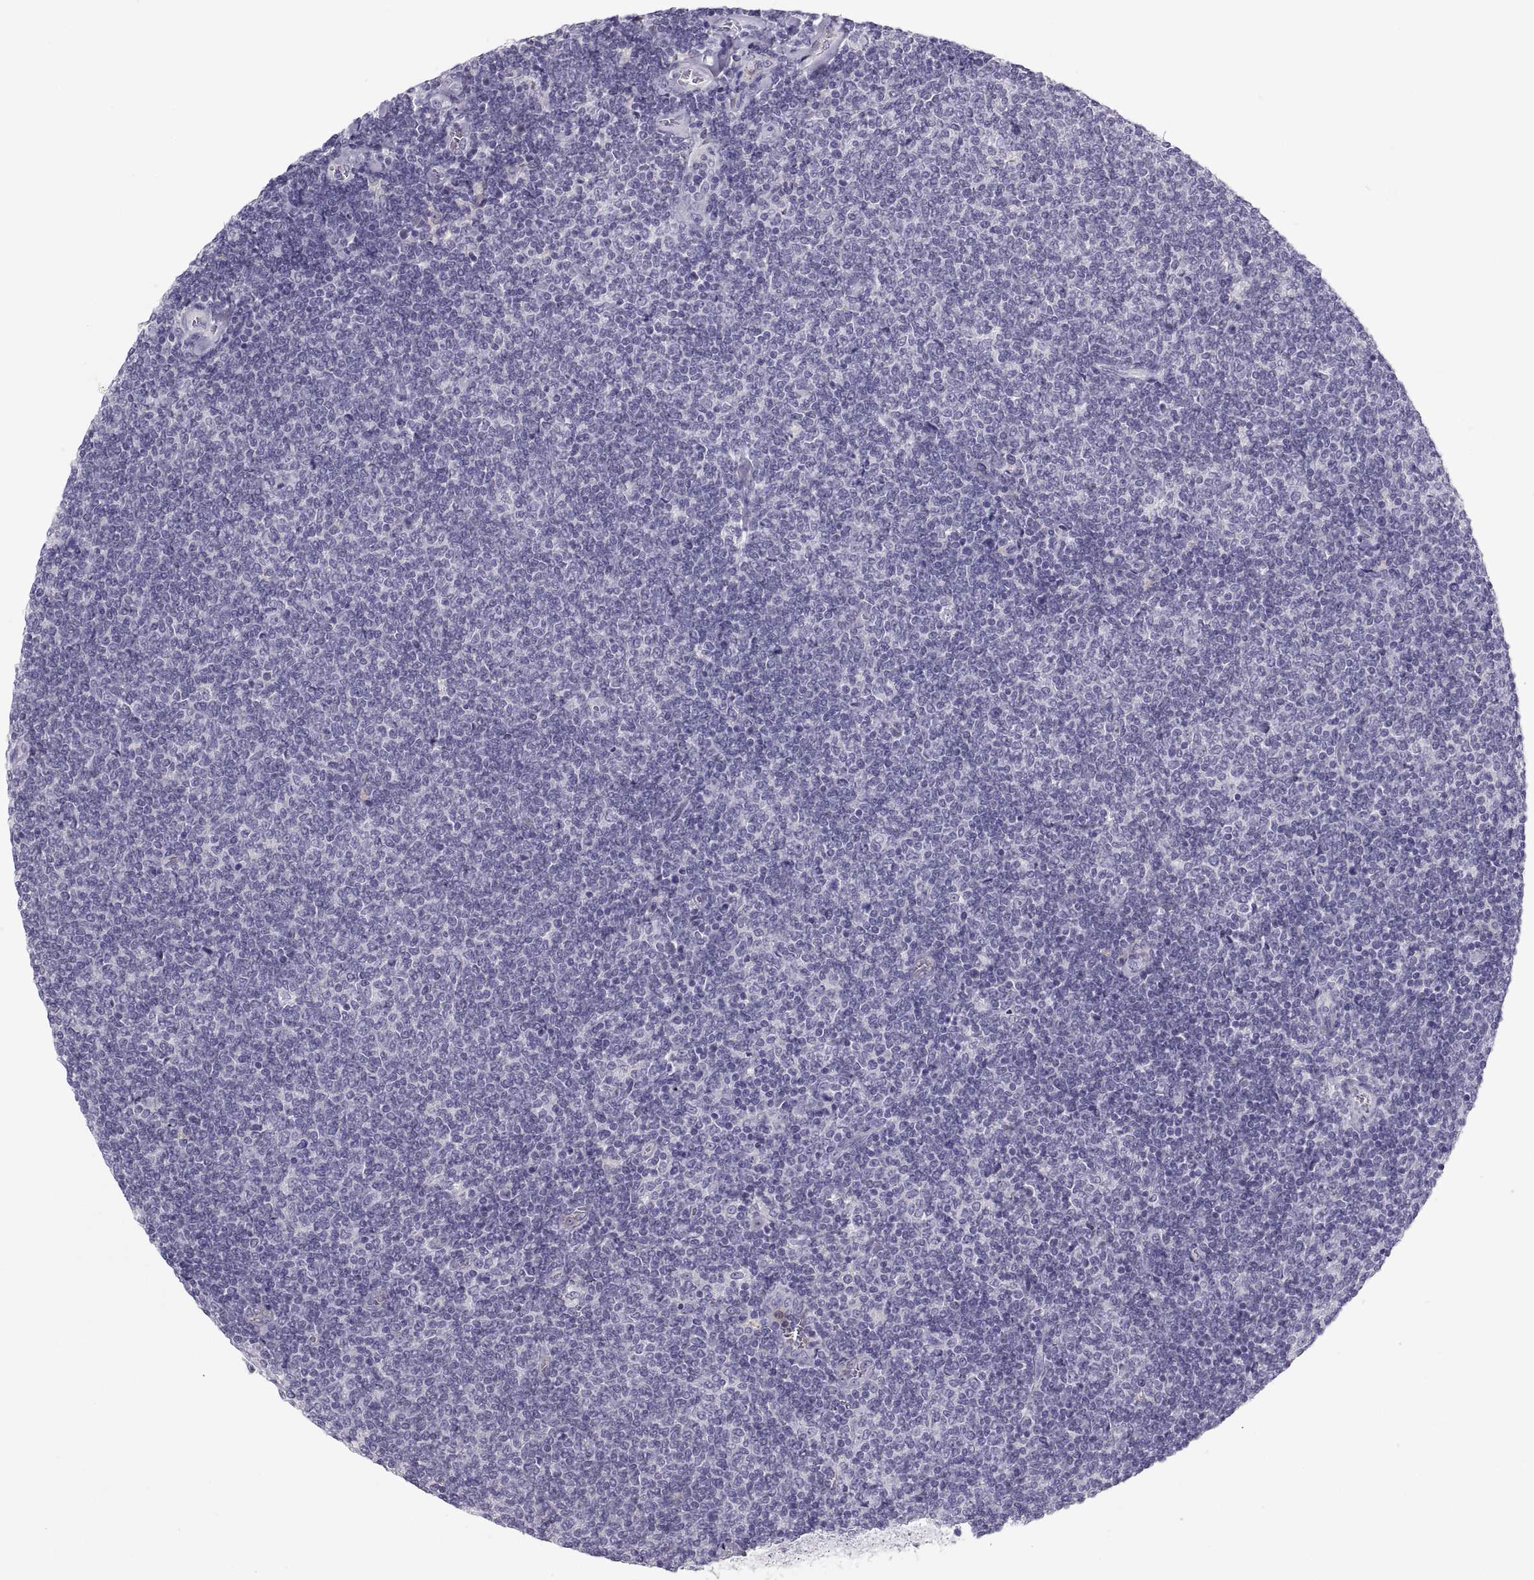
{"staining": {"intensity": "negative", "quantity": "none", "location": "none"}, "tissue": "lymphoma", "cell_type": "Tumor cells", "image_type": "cancer", "snomed": [{"axis": "morphology", "description": "Malignant lymphoma, non-Hodgkin's type, Low grade"}, {"axis": "topography", "description": "Lymph node"}], "caption": "Image shows no protein staining in tumor cells of lymphoma tissue.", "gene": "MAGEB2", "patient": {"sex": "male", "age": 52}}